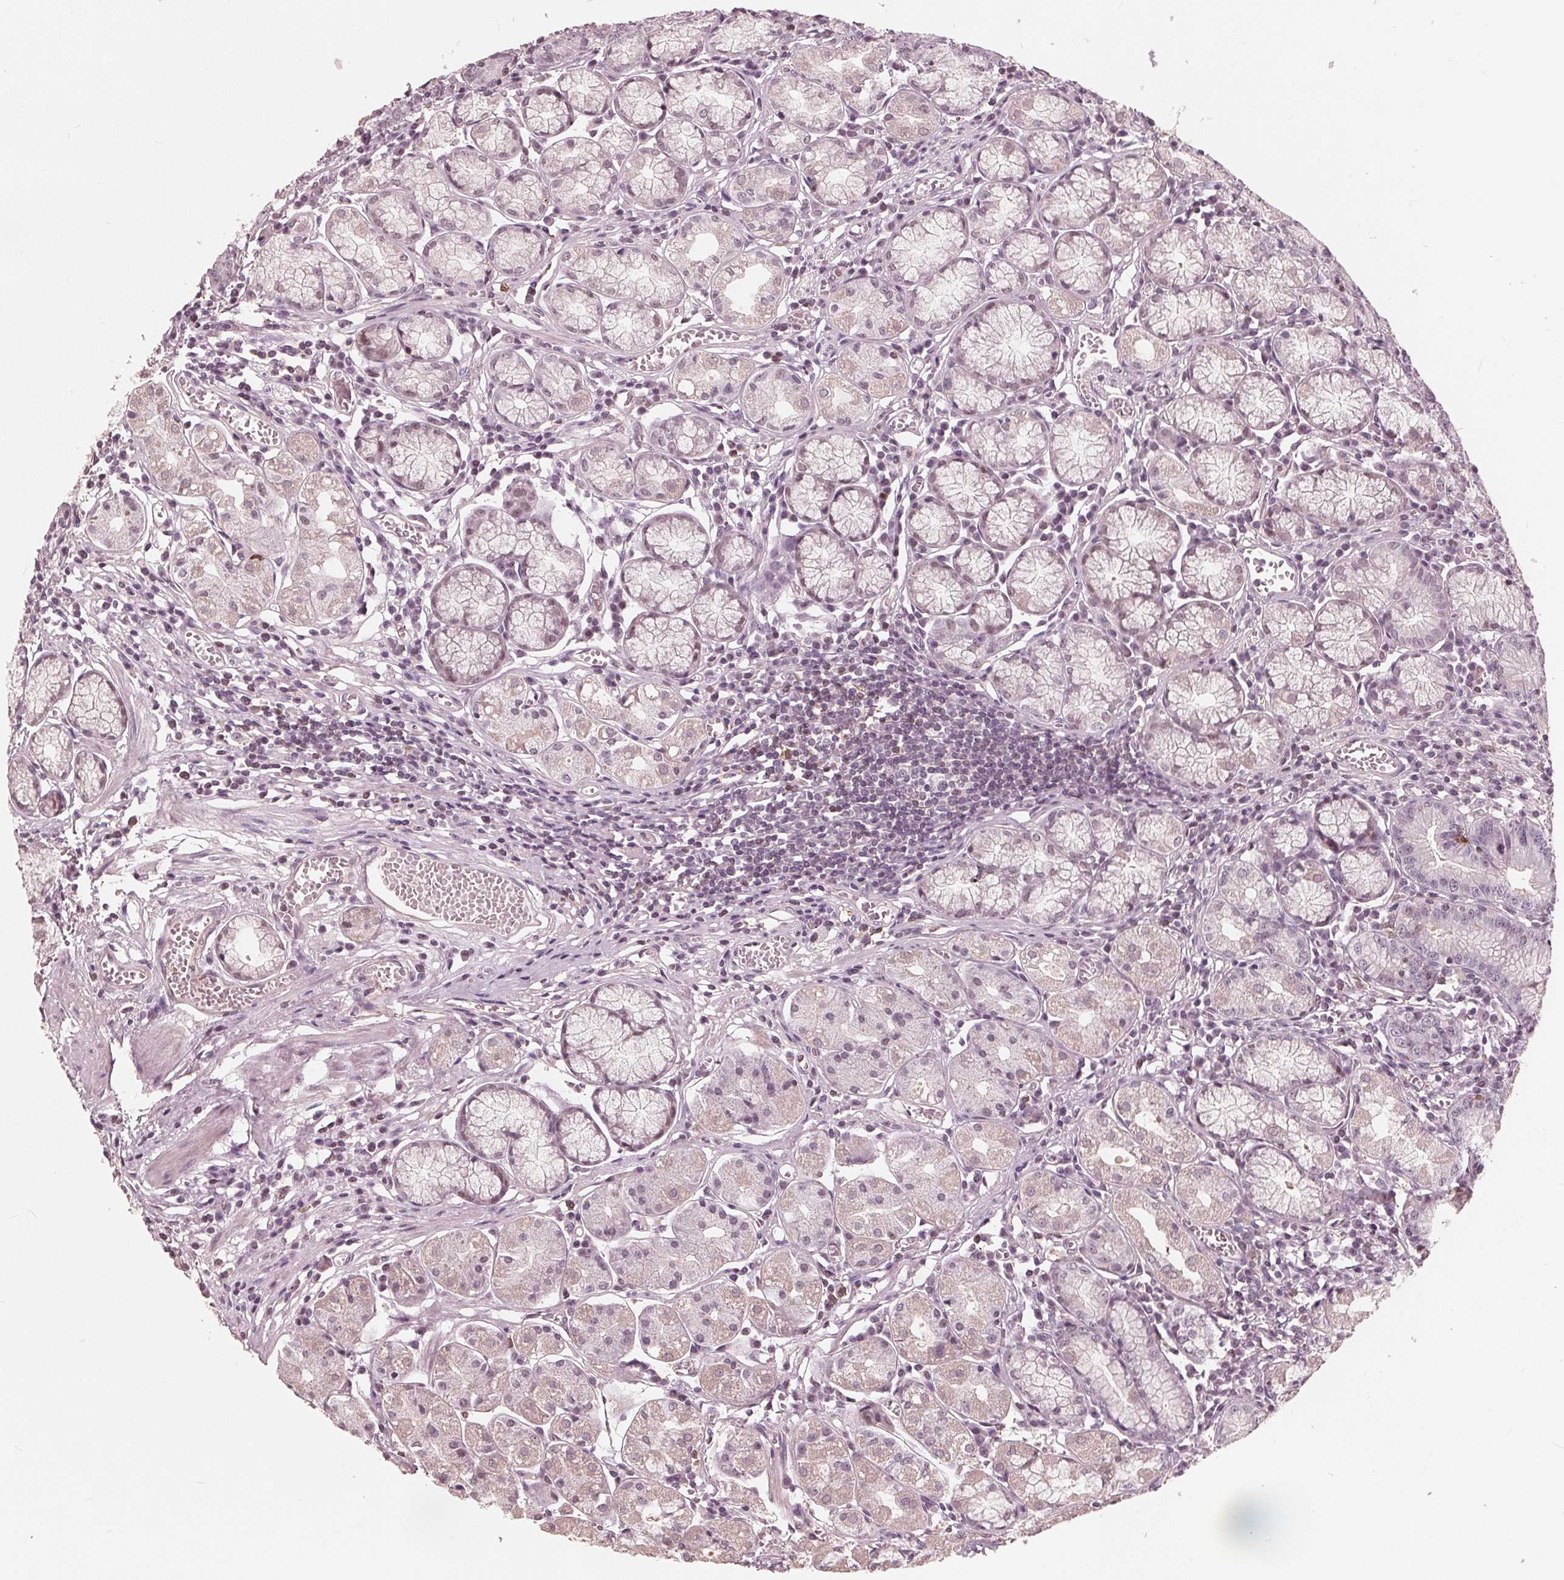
{"staining": {"intensity": "weak", "quantity": "25%-75%", "location": "nuclear"}, "tissue": "stomach", "cell_type": "Glandular cells", "image_type": "normal", "snomed": [{"axis": "morphology", "description": "Normal tissue, NOS"}, {"axis": "topography", "description": "Stomach"}], "caption": "The photomicrograph displays staining of unremarkable stomach, revealing weak nuclear protein expression (brown color) within glandular cells.", "gene": "ING3", "patient": {"sex": "male", "age": 55}}